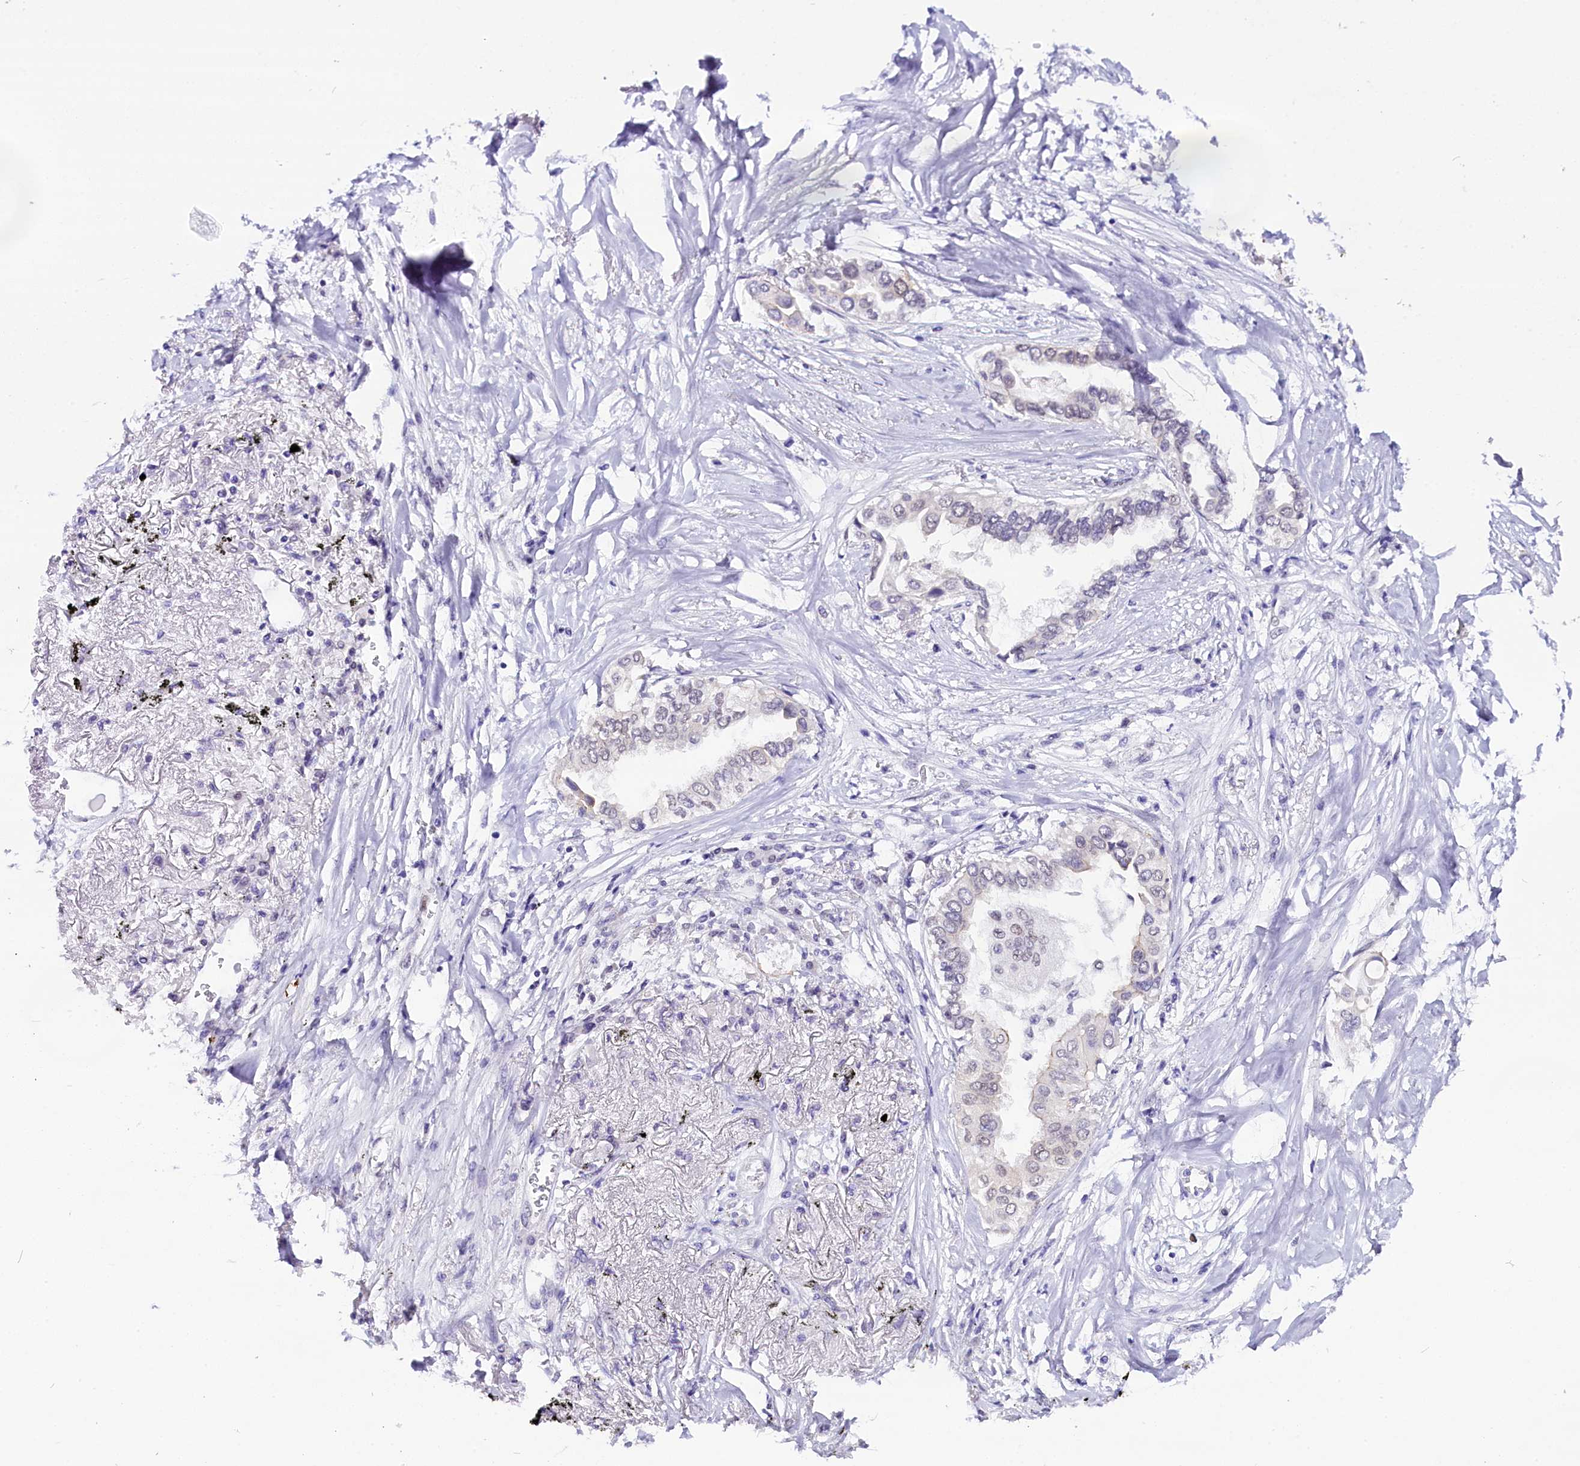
{"staining": {"intensity": "negative", "quantity": "none", "location": "none"}, "tissue": "lung cancer", "cell_type": "Tumor cells", "image_type": "cancer", "snomed": [{"axis": "morphology", "description": "Adenocarcinoma, NOS"}, {"axis": "topography", "description": "Lung"}], "caption": "Lung adenocarcinoma stained for a protein using immunohistochemistry demonstrates no staining tumor cells.", "gene": "OSGEP", "patient": {"sex": "female", "age": 76}}